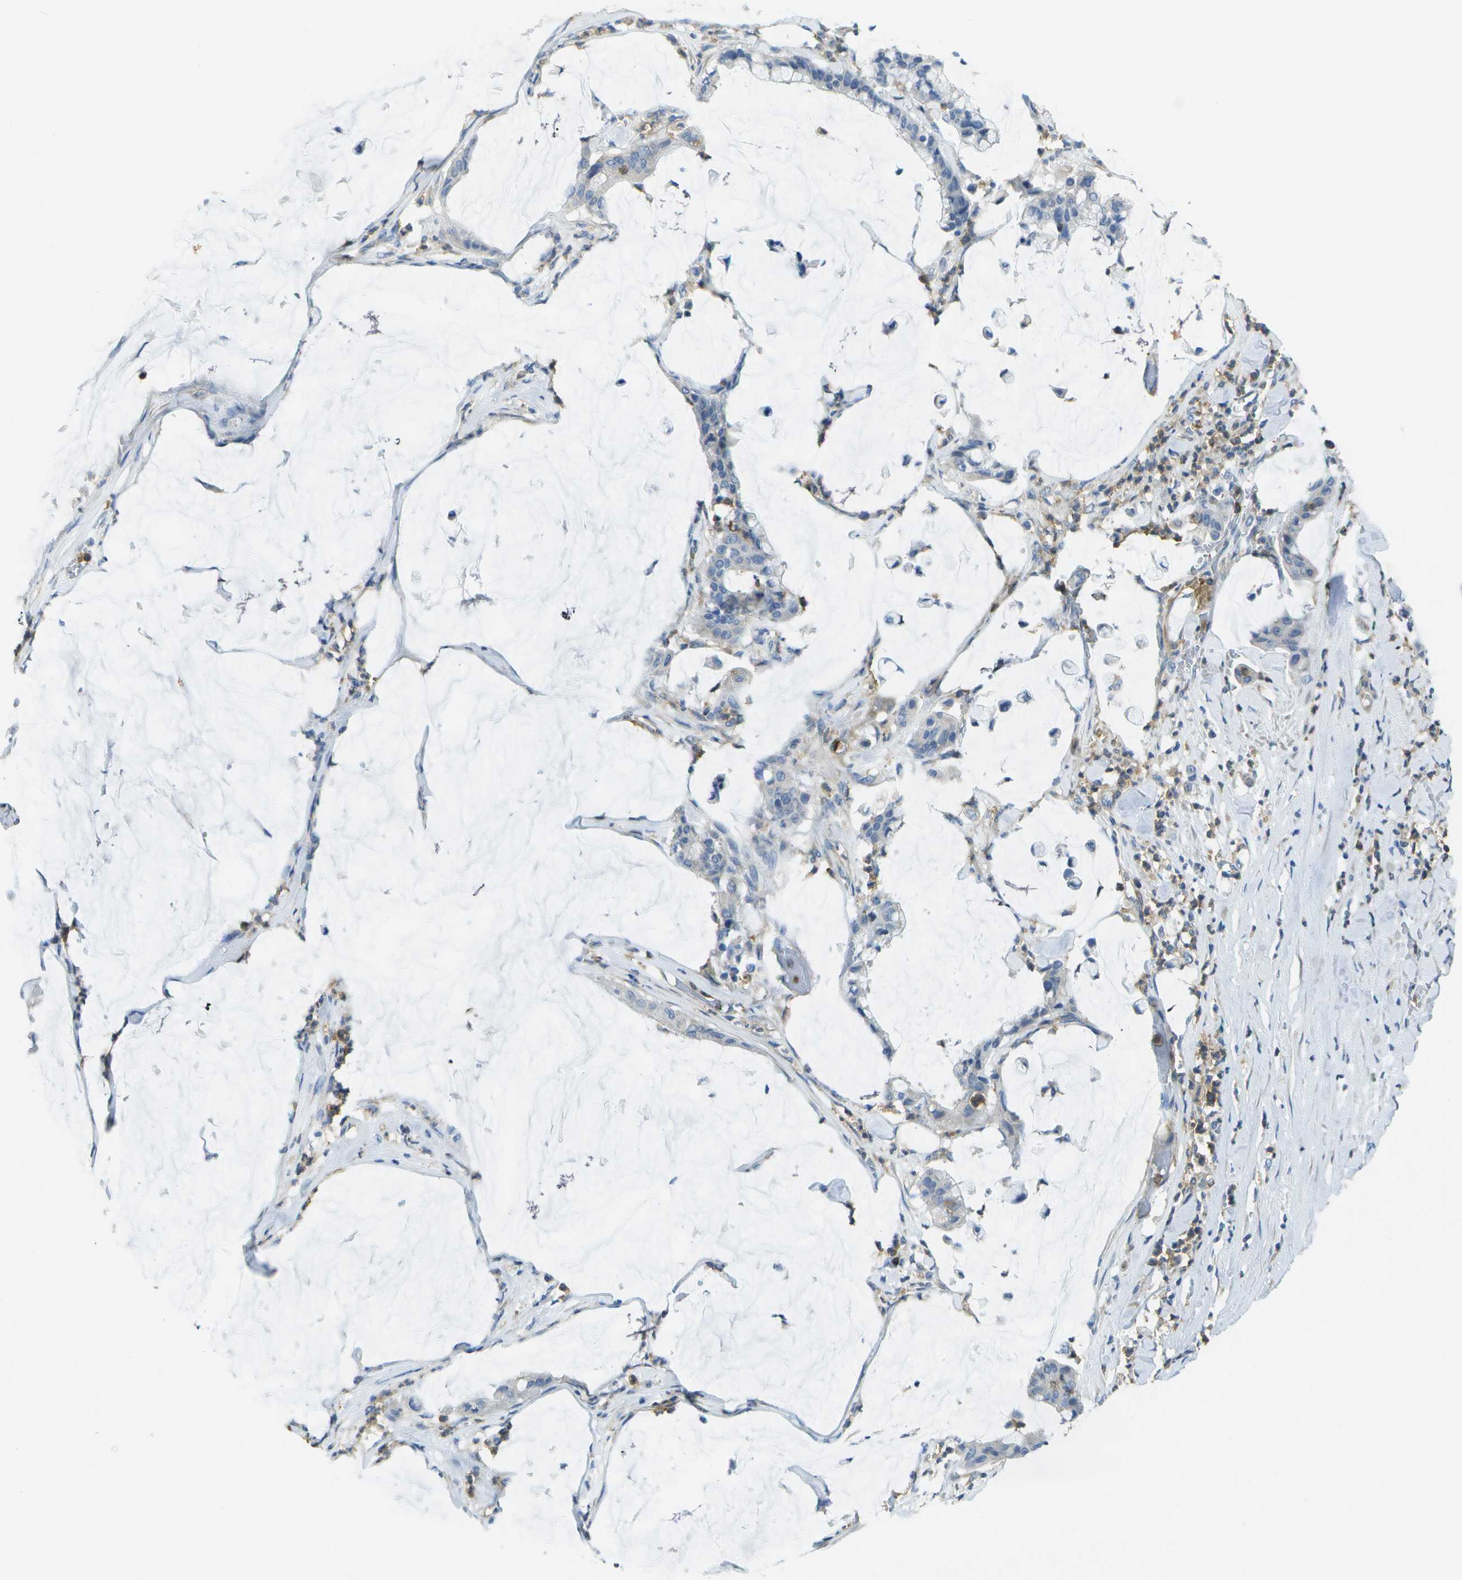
{"staining": {"intensity": "negative", "quantity": "none", "location": "none"}, "tissue": "pancreatic cancer", "cell_type": "Tumor cells", "image_type": "cancer", "snomed": [{"axis": "morphology", "description": "Adenocarcinoma, NOS"}, {"axis": "topography", "description": "Pancreas"}], "caption": "IHC image of pancreatic cancer stained for a protein (brown), which exhibits no staining in tumor cells.", "gene": "RCSD1", "patient": {"sex": "male", "age": 41}}